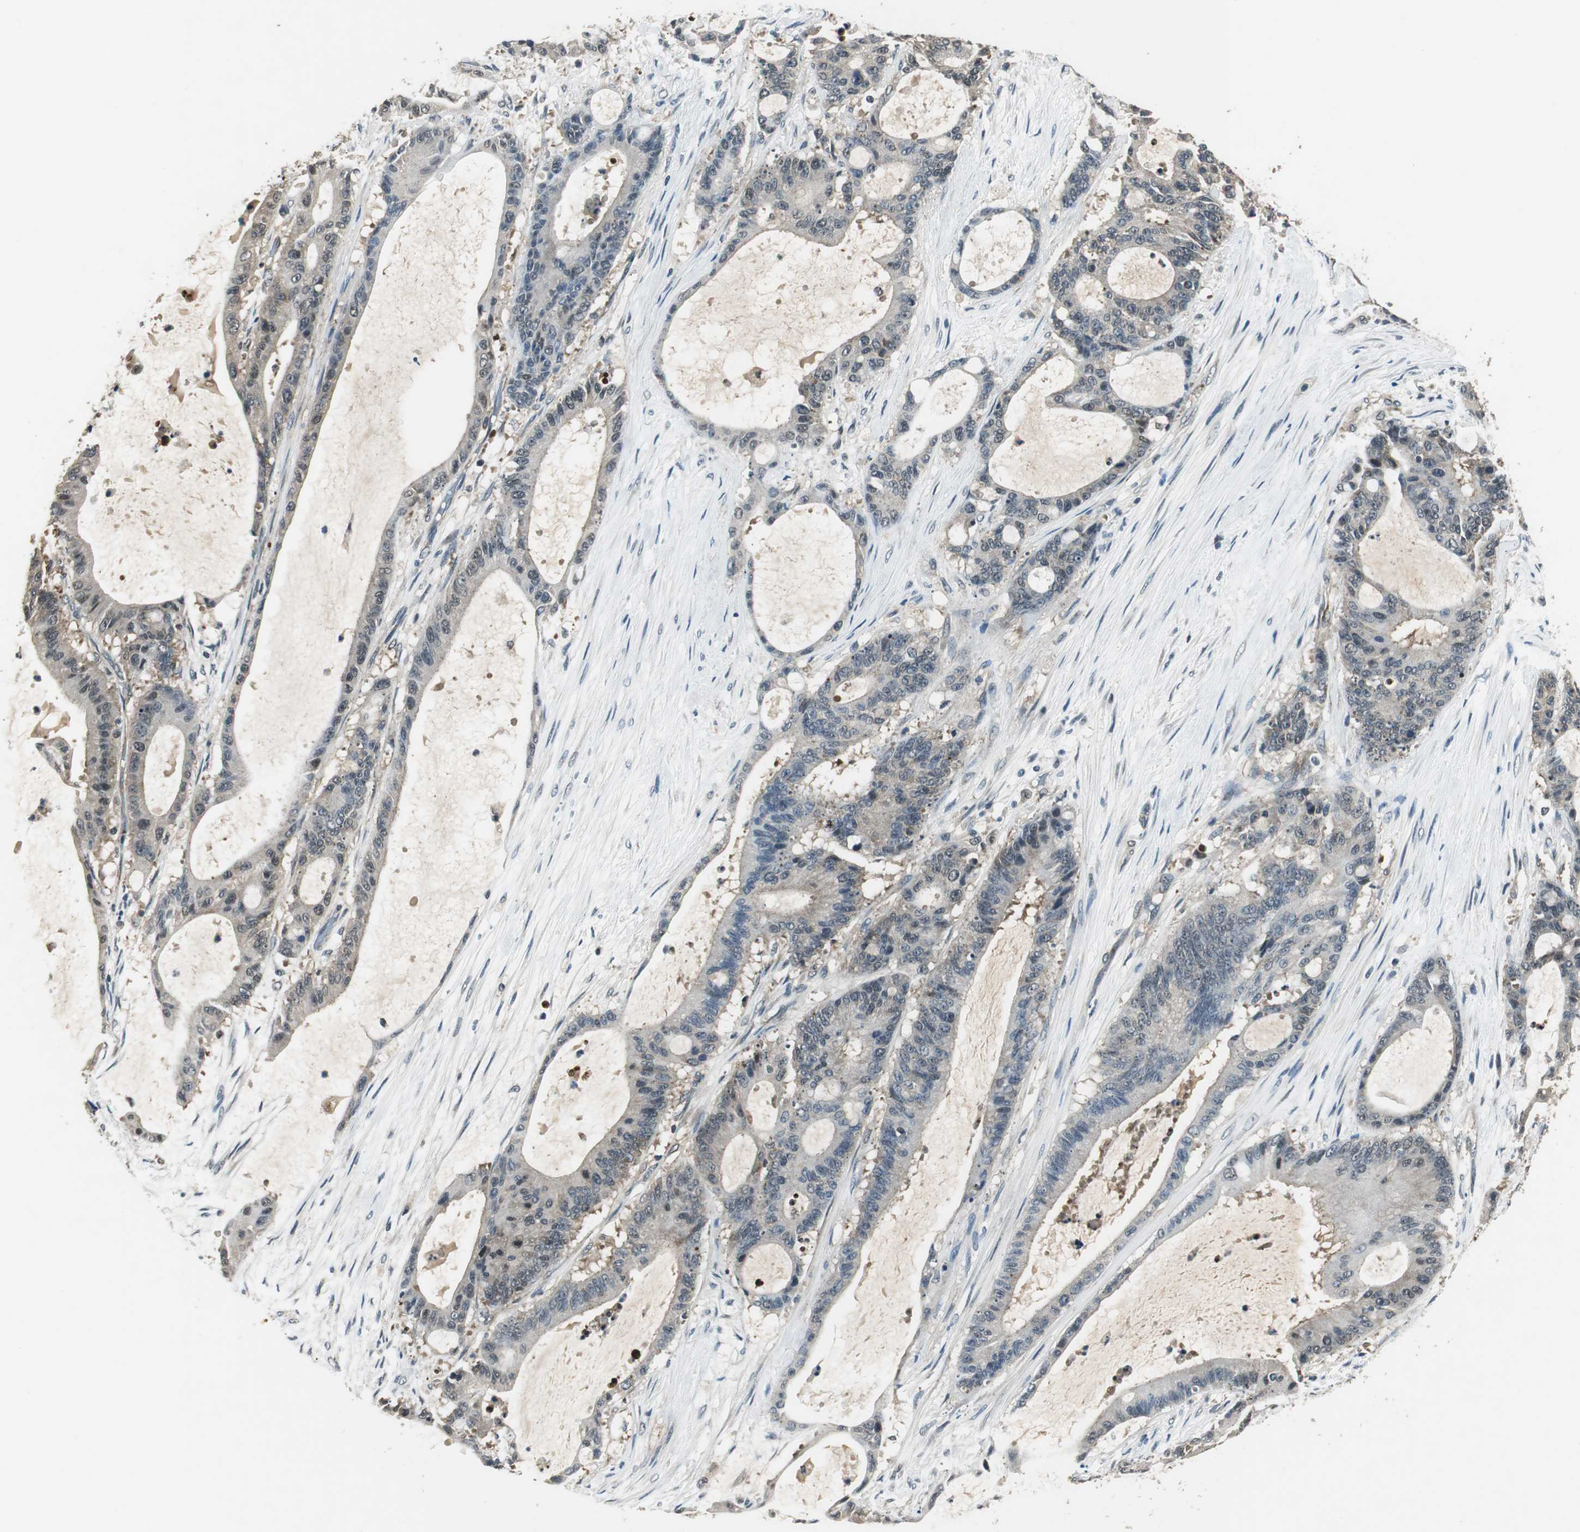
{"staining": {"intensity": "weak", "quantity": "25%-75%", "location": "cytoplasmic/membranous"}, "tissue": "liver cancer", "cell_type": "Tumor cells", "image_type": "cancer", "snomed": [{"axis": "morphology", "description": "Cholangiocarcinoma"}, {"axis": "topography", "description": "Liver"}], "caption": "Liver cancer (cholangiocarcinoma) was stained to show a protein in brown. There is low levels of weak cytoplasmic/membranous expression in approximately 25%-75% of tumor cells. Immunohistochemistry stains the protein of interest in brown and the nuclei are stained blue.", "gene": "PSMB4", "patient": {"sex": "female", "age": 73}}